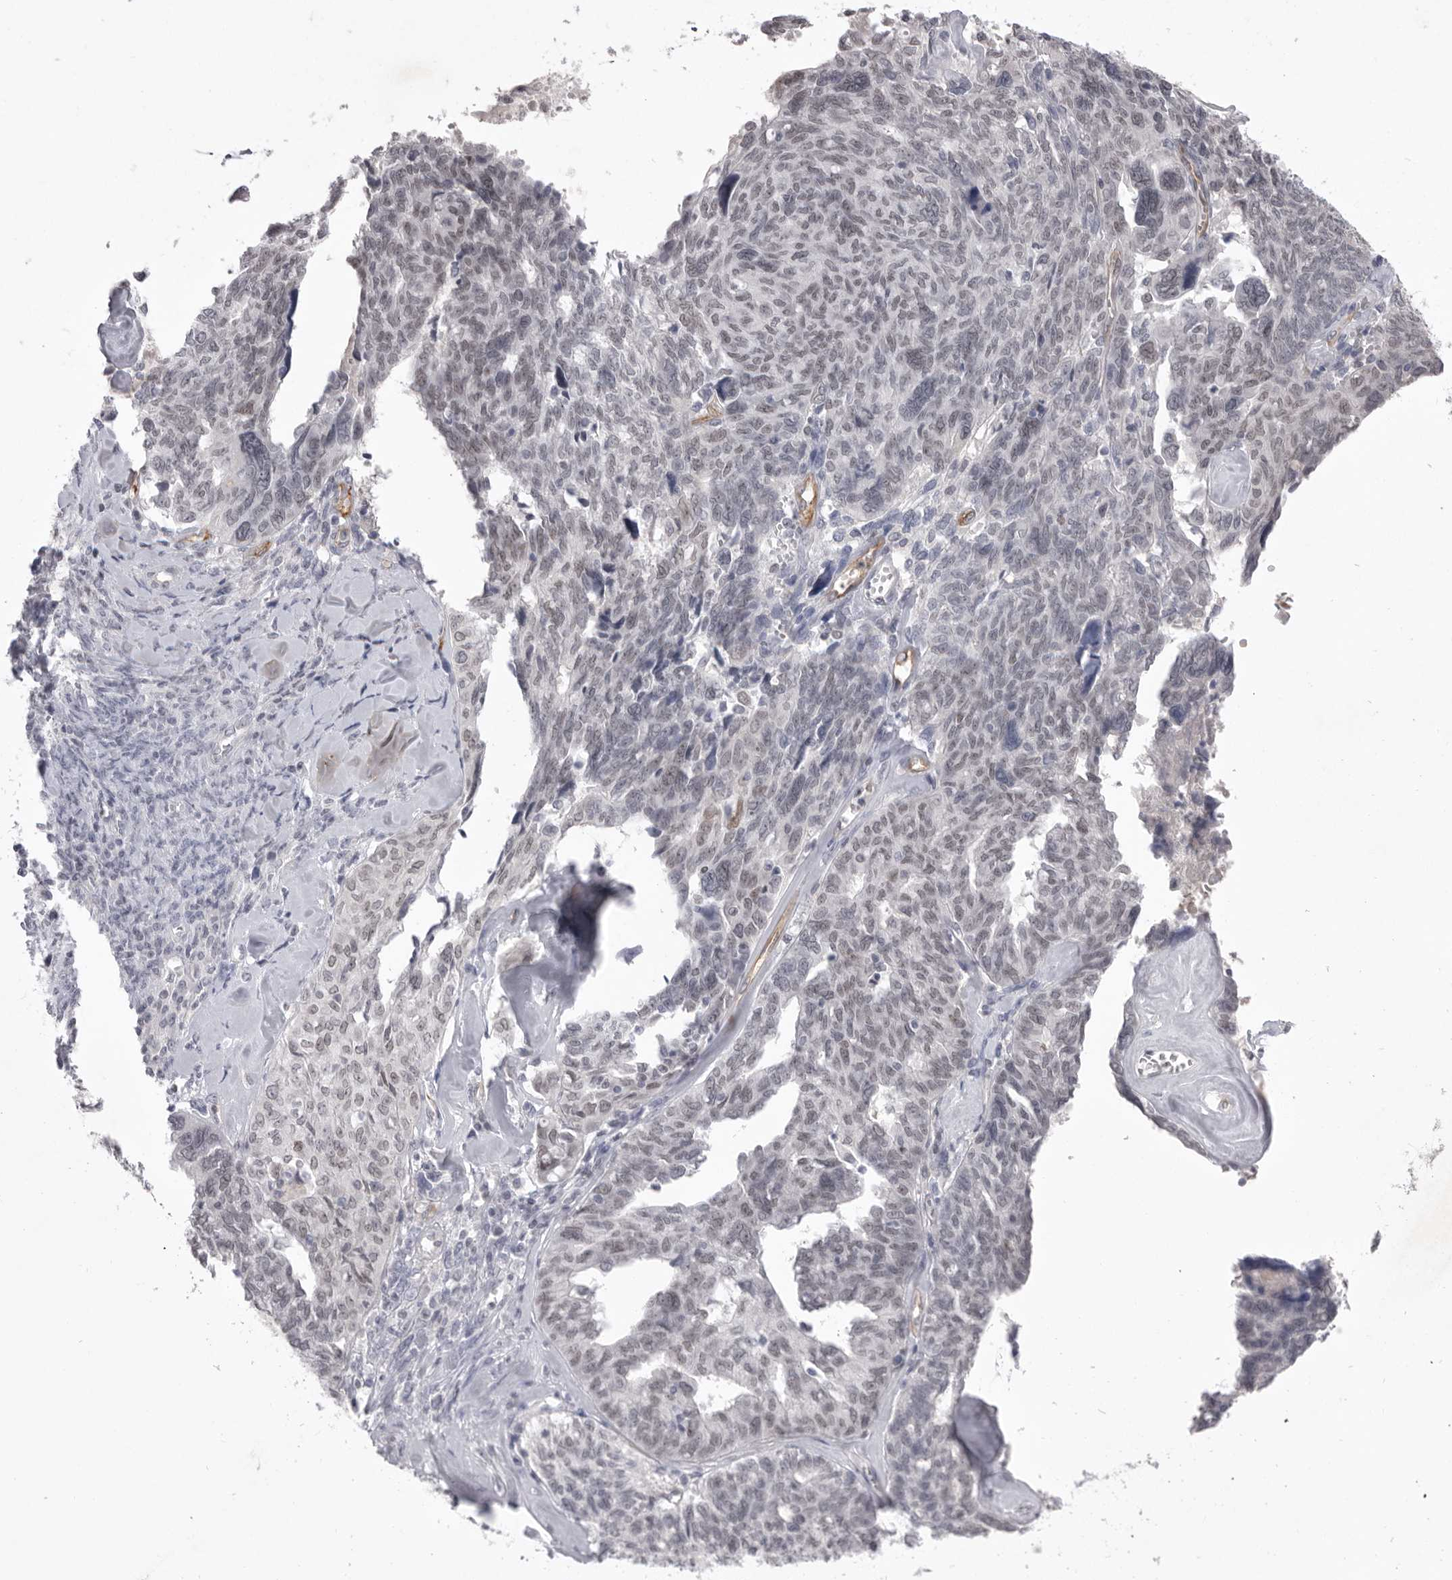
{"staining": {"intensity": "moderate", "quantity": "25%-75%", "location": "nuclear"}, "tissue": "ovarian cancer", "cell_type": "Tumor cells", "image_type": "cancer", "snomed": [{"axis": "morphology", "description": "Cystadenocarcinoma, serous, NOS"}, {"axis": "topography", "description": "Ovary"}], "caption": "Serous cystadenocarcinoma (ovarian) tissue shows moderate nuclear staining in approximately 25%-75% of tumor cells The protein is shown in brown color, while the nuclei are stained blue.", "gene": "ZBTB7B", "patient": {"sex": "female", "age": 79}}